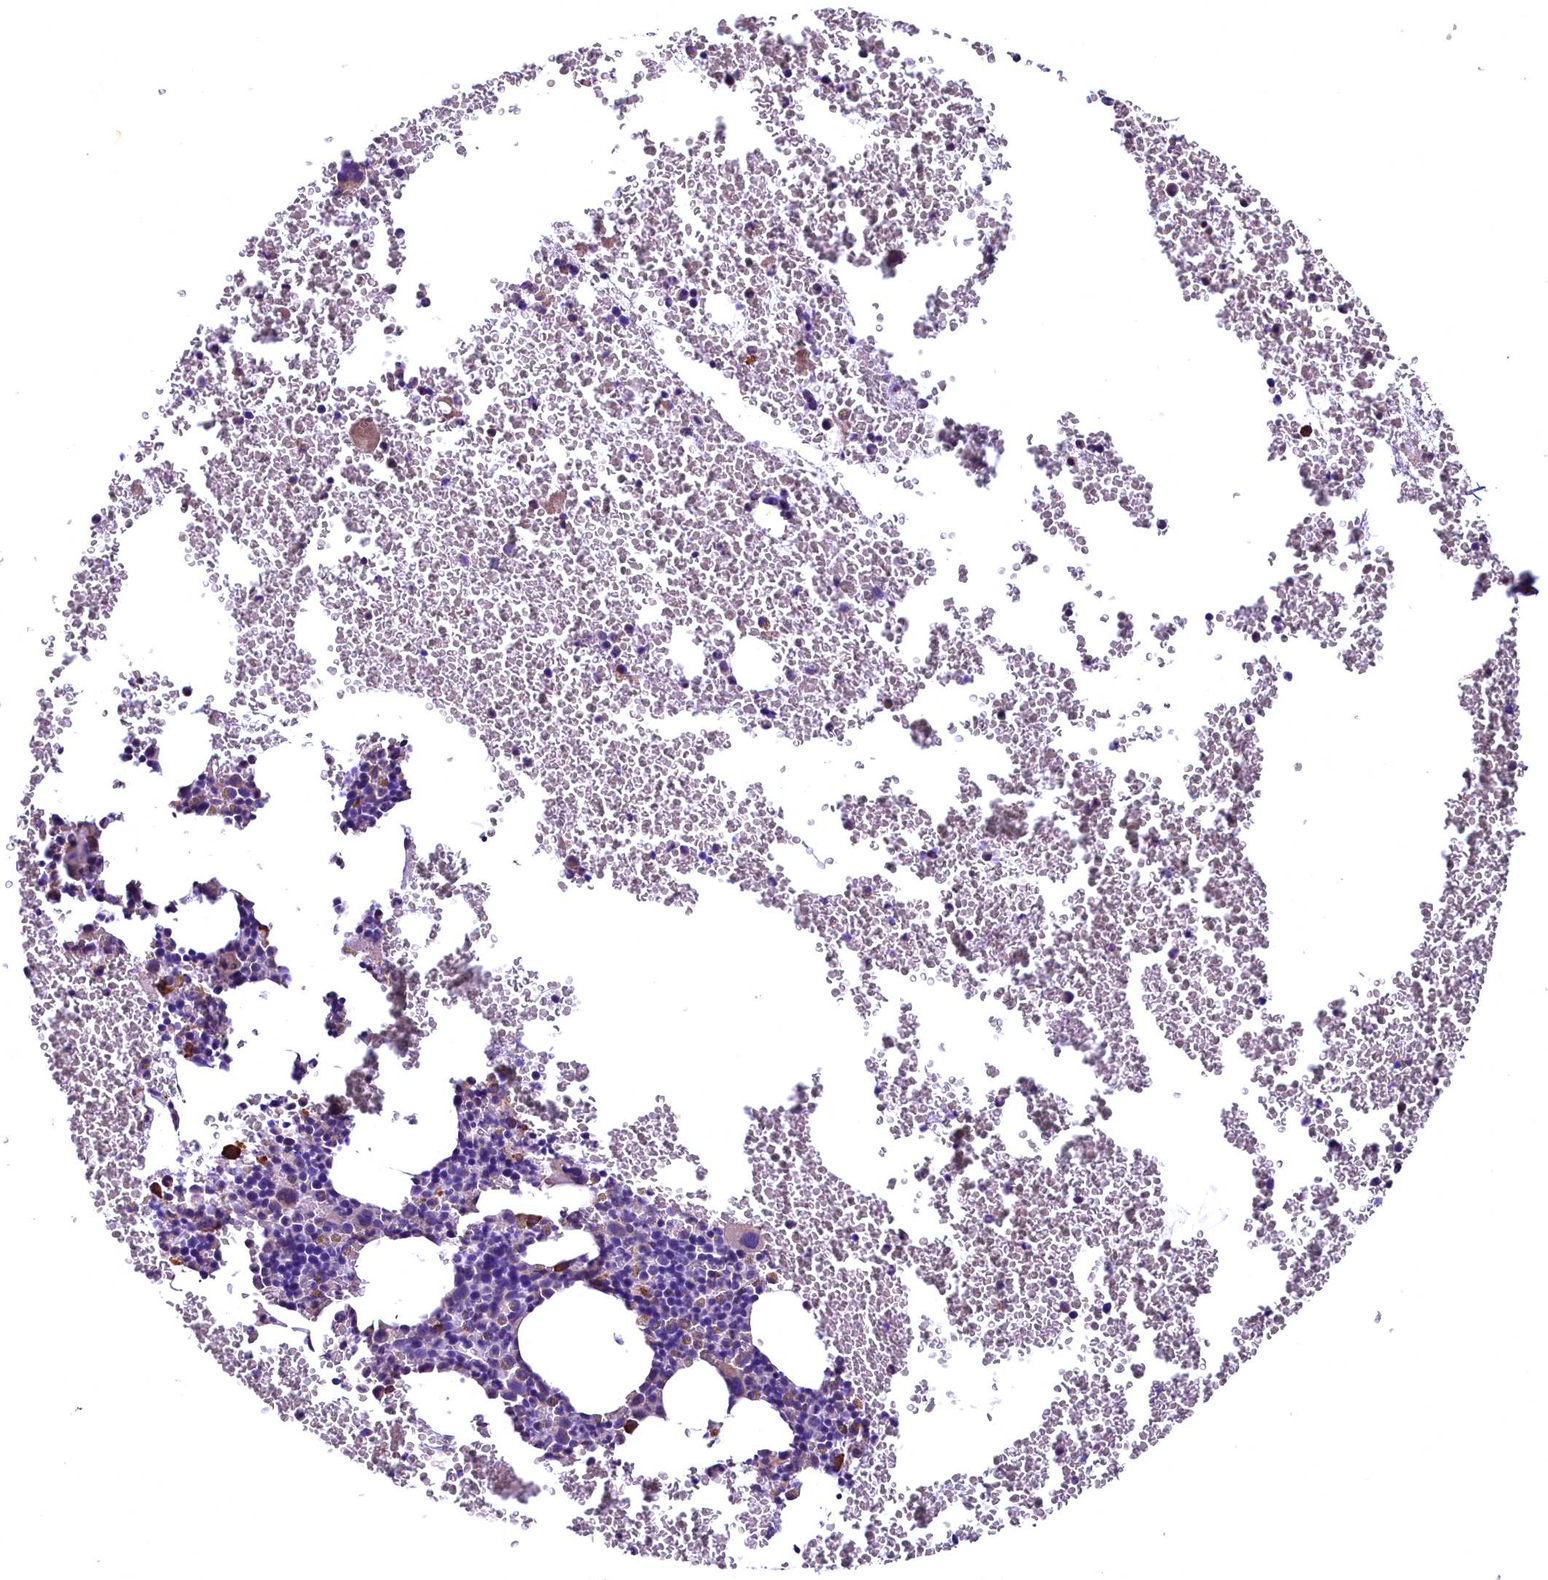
{"staining": {"intensity": "strong", "quantity": "<25%", "location": "cytoplasmic/membranous"}, "tissue": "bone marrow", "cell_type": "Hematopoietic cells", "image_type": "normal", "snomed": [{"axis": "morphology", "description": "Normal tissue, NOS"}, {"axis": "topography", "description": "Bone marrow"}], "caption": "The histopathology image displays immunohistochemical staining of unremarkable bone marrow. There is strong cytoplasmic/membranous staining is appreciated in about <25% of hematopoietic cells. (Stains: DAB (3,3'-diaminobenzidine) in brown, nuclei in blue, Microscopy: brightfield microscopy at high magnification).", "gene": "ENKD1", "patient": {"sex": "male", "age": 75}}